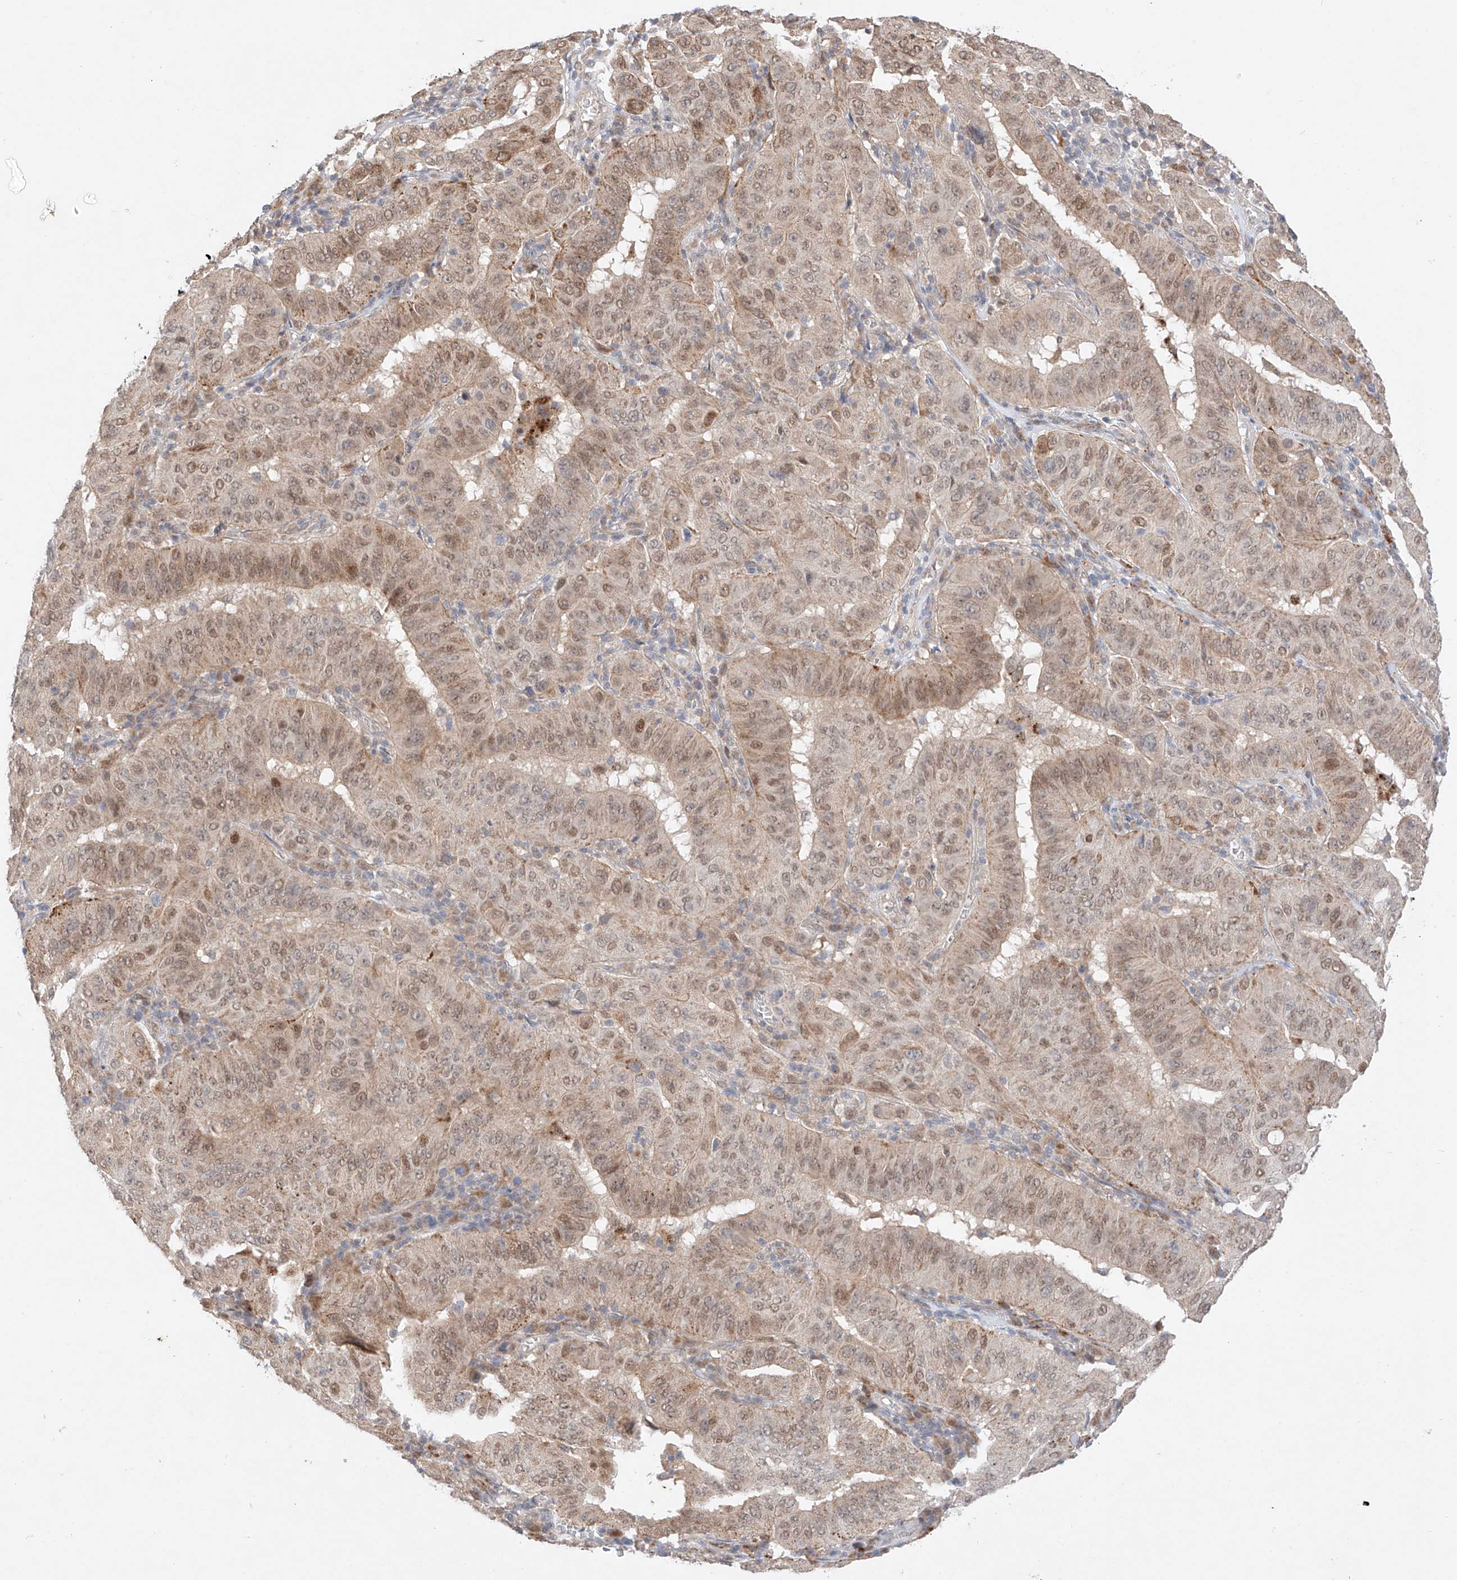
{"staining": {"intensity": "weak", "quantity": ">75%", "location": "cytoplasmic/membranous,nuclear"}, "tissue": "pancreatic cancer", "cell_type": "Tumor cells", "image_type": "cancer", "snomed": [{"axis": "morphology", "description": "Adenocarcinoma, NOS"}, {"axis": "topography", "description": "Pancreas"}], "caption": "Tumor cells demonstrate low levels of weak cytoplasmic/membranous and nuclear expression in about >75% of cells in pancreatic adenocarcinoma. Using DAB (brown) and hematoxylin (blue) stains, captured at high magnification using brightfield microscopy.", "gene": "GCNT1", "patient": {"sex": "male", "age": 63}}